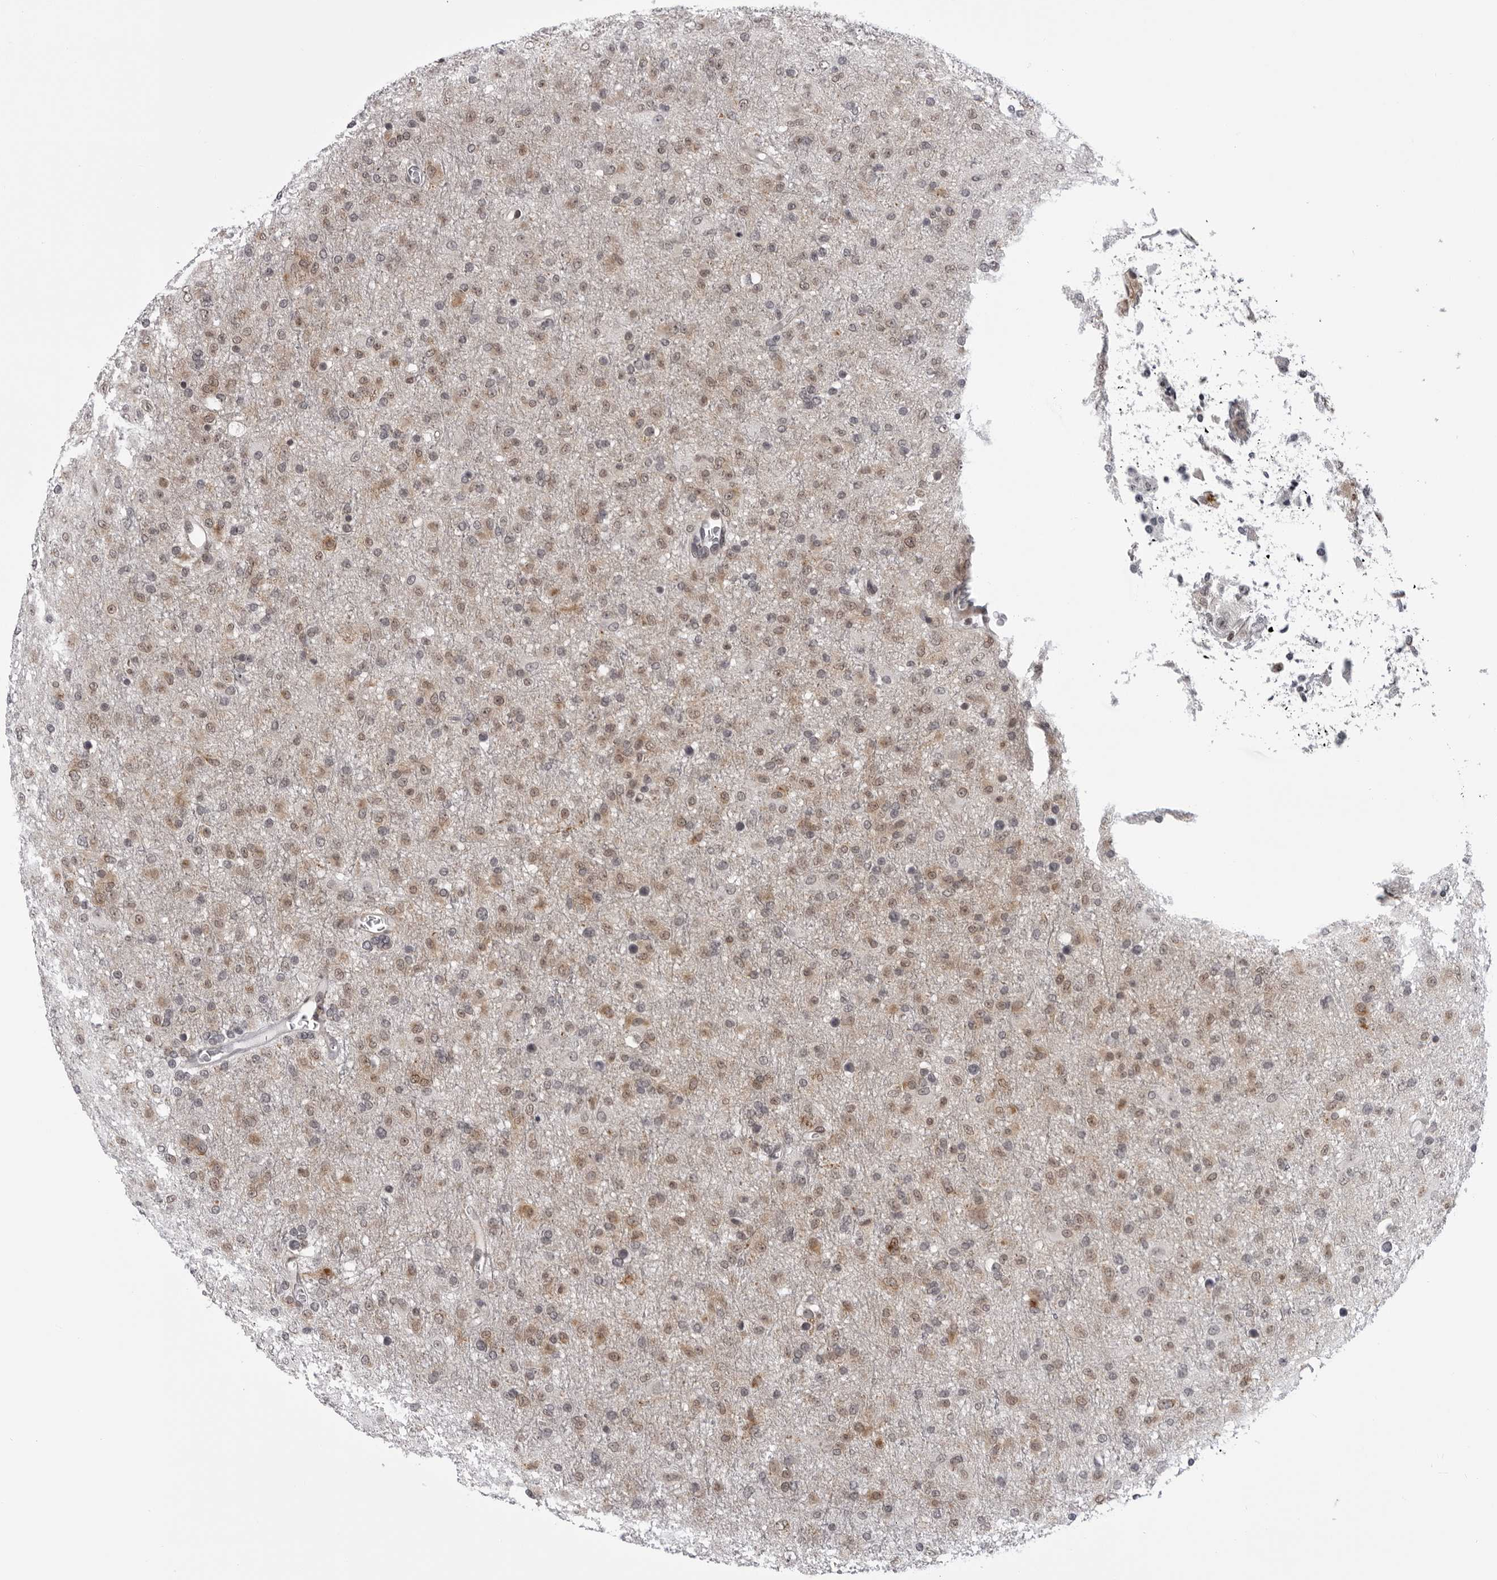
{"staining": {"intensity": "weak", "quantity": "25%-75%", "location": "cytoplasmic/membranous,nuclear"}, "tissue": "glioma", "cell_type": "Tumor cells", "image_type": "cancer", "snomed": [{"axis": "morphology", "description": "Glioma, malignant, Low grade"}, {"axis": "topography", "description": "Brain"}], "caption": "Brown immunohistochemical staining in human malignant low-grade glioma demonstrates weak cytoplasmic/membranous and nuclear positivity in approximately 25%-75% of tumor cells.", "gene": "GCSAML", "patient": {"sex": "male", "age": 65}}